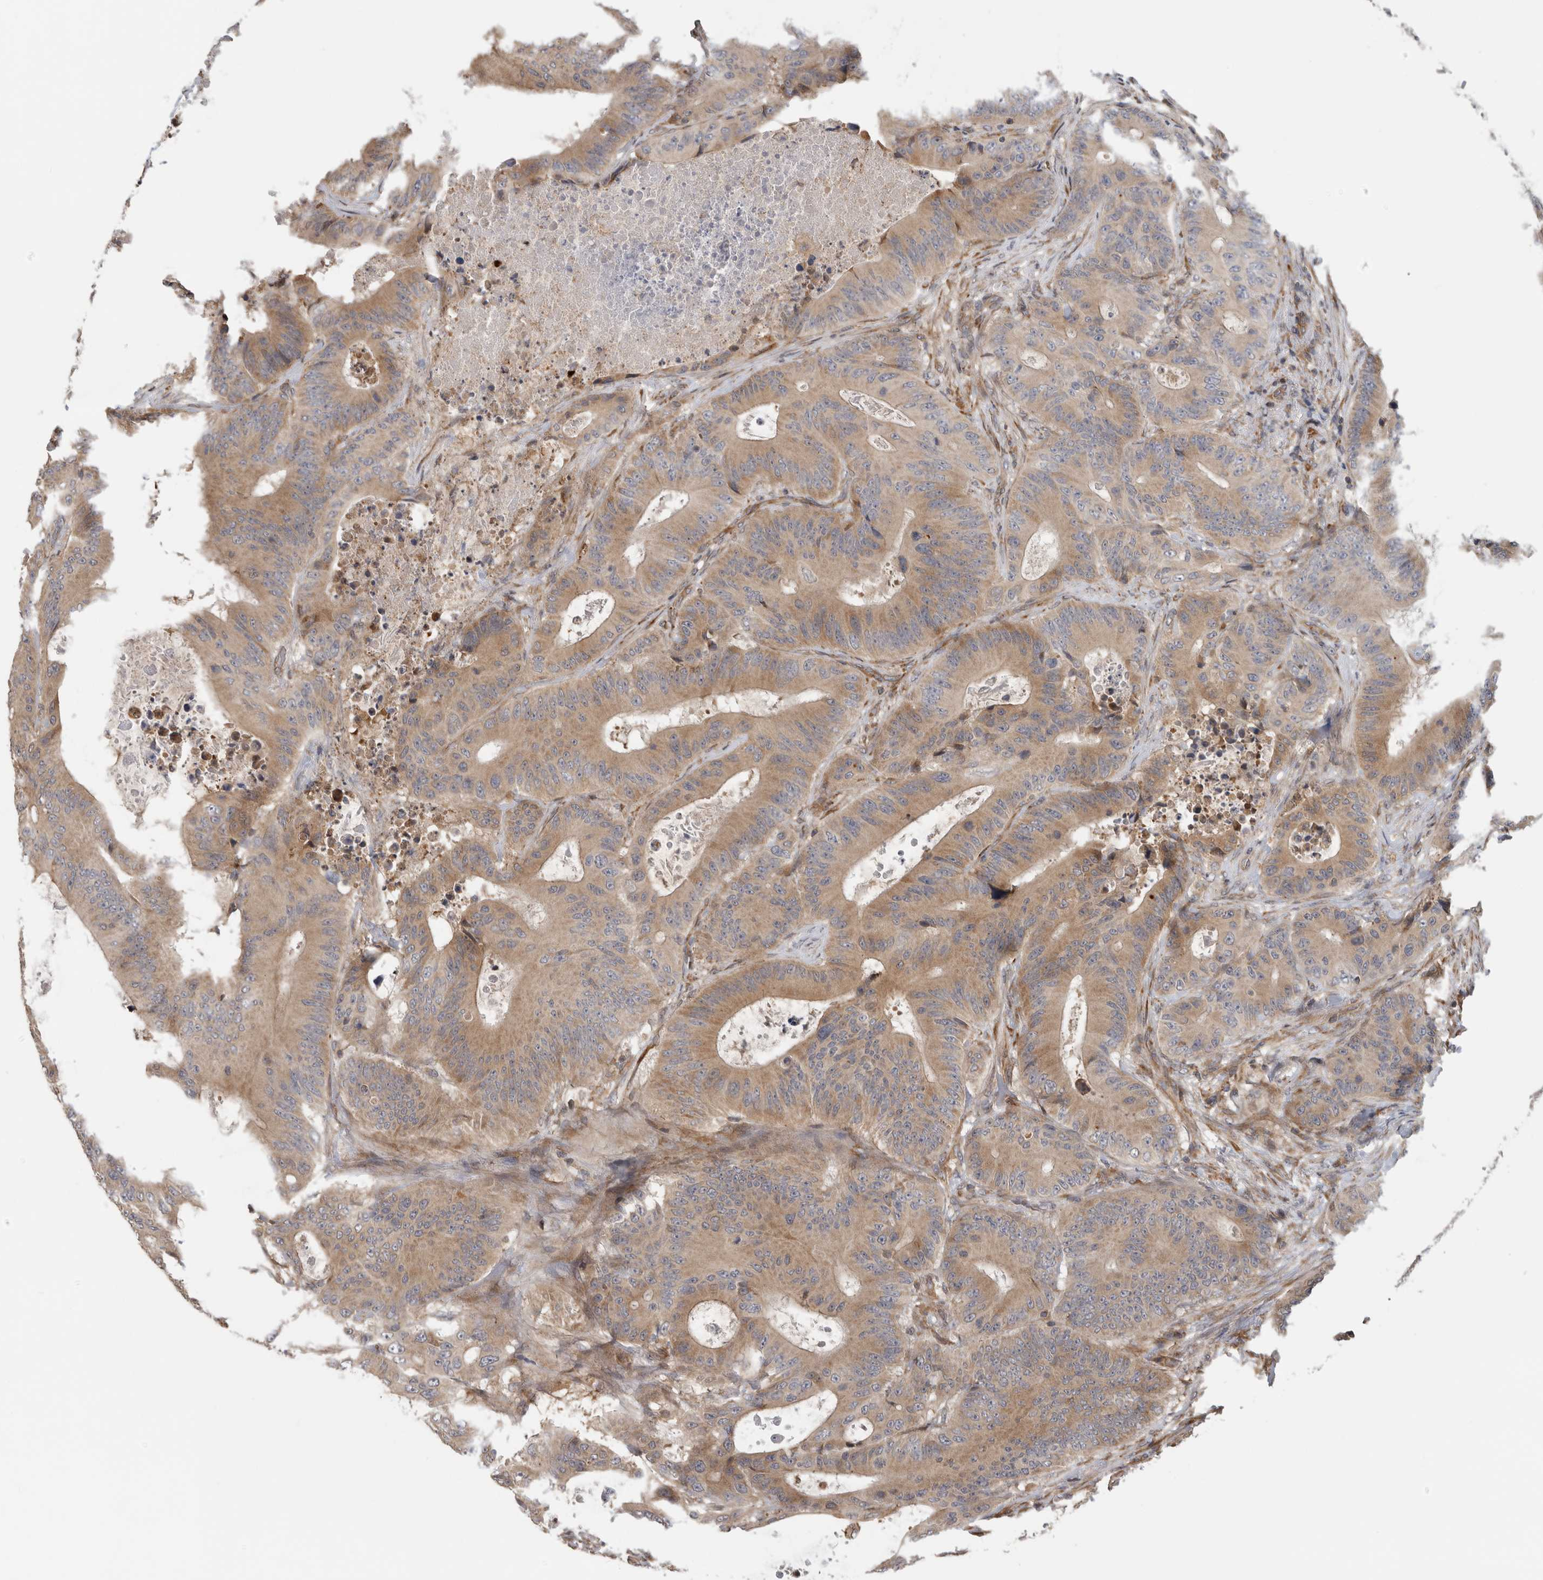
{"staining": {"intensity": "moderate", "quantity": ">75%", "location": "cytoplasmic/membranous"}, "tissue": "colorectal cancer", "cell_type": "Tumor cells", "image_type": "cancer", "snomed": [{"axis": "morphology", "description": "Adenocarcinoma, NOS"}, {"axis": "topography", "description": "Colon"}], "caption": "IHC of colorectal cancer demonstrates medium levels of moderate cytoplasmic/membranous expression in about >75% of tumor cells. (Stains: DAB (3,3'-diaminobenzidine) in brown, nuclei in blue, Microscopy: brightfield microscopy at high magnification).", "gene": "PARP6", "patient": {"sex": "male", "age": 83}}